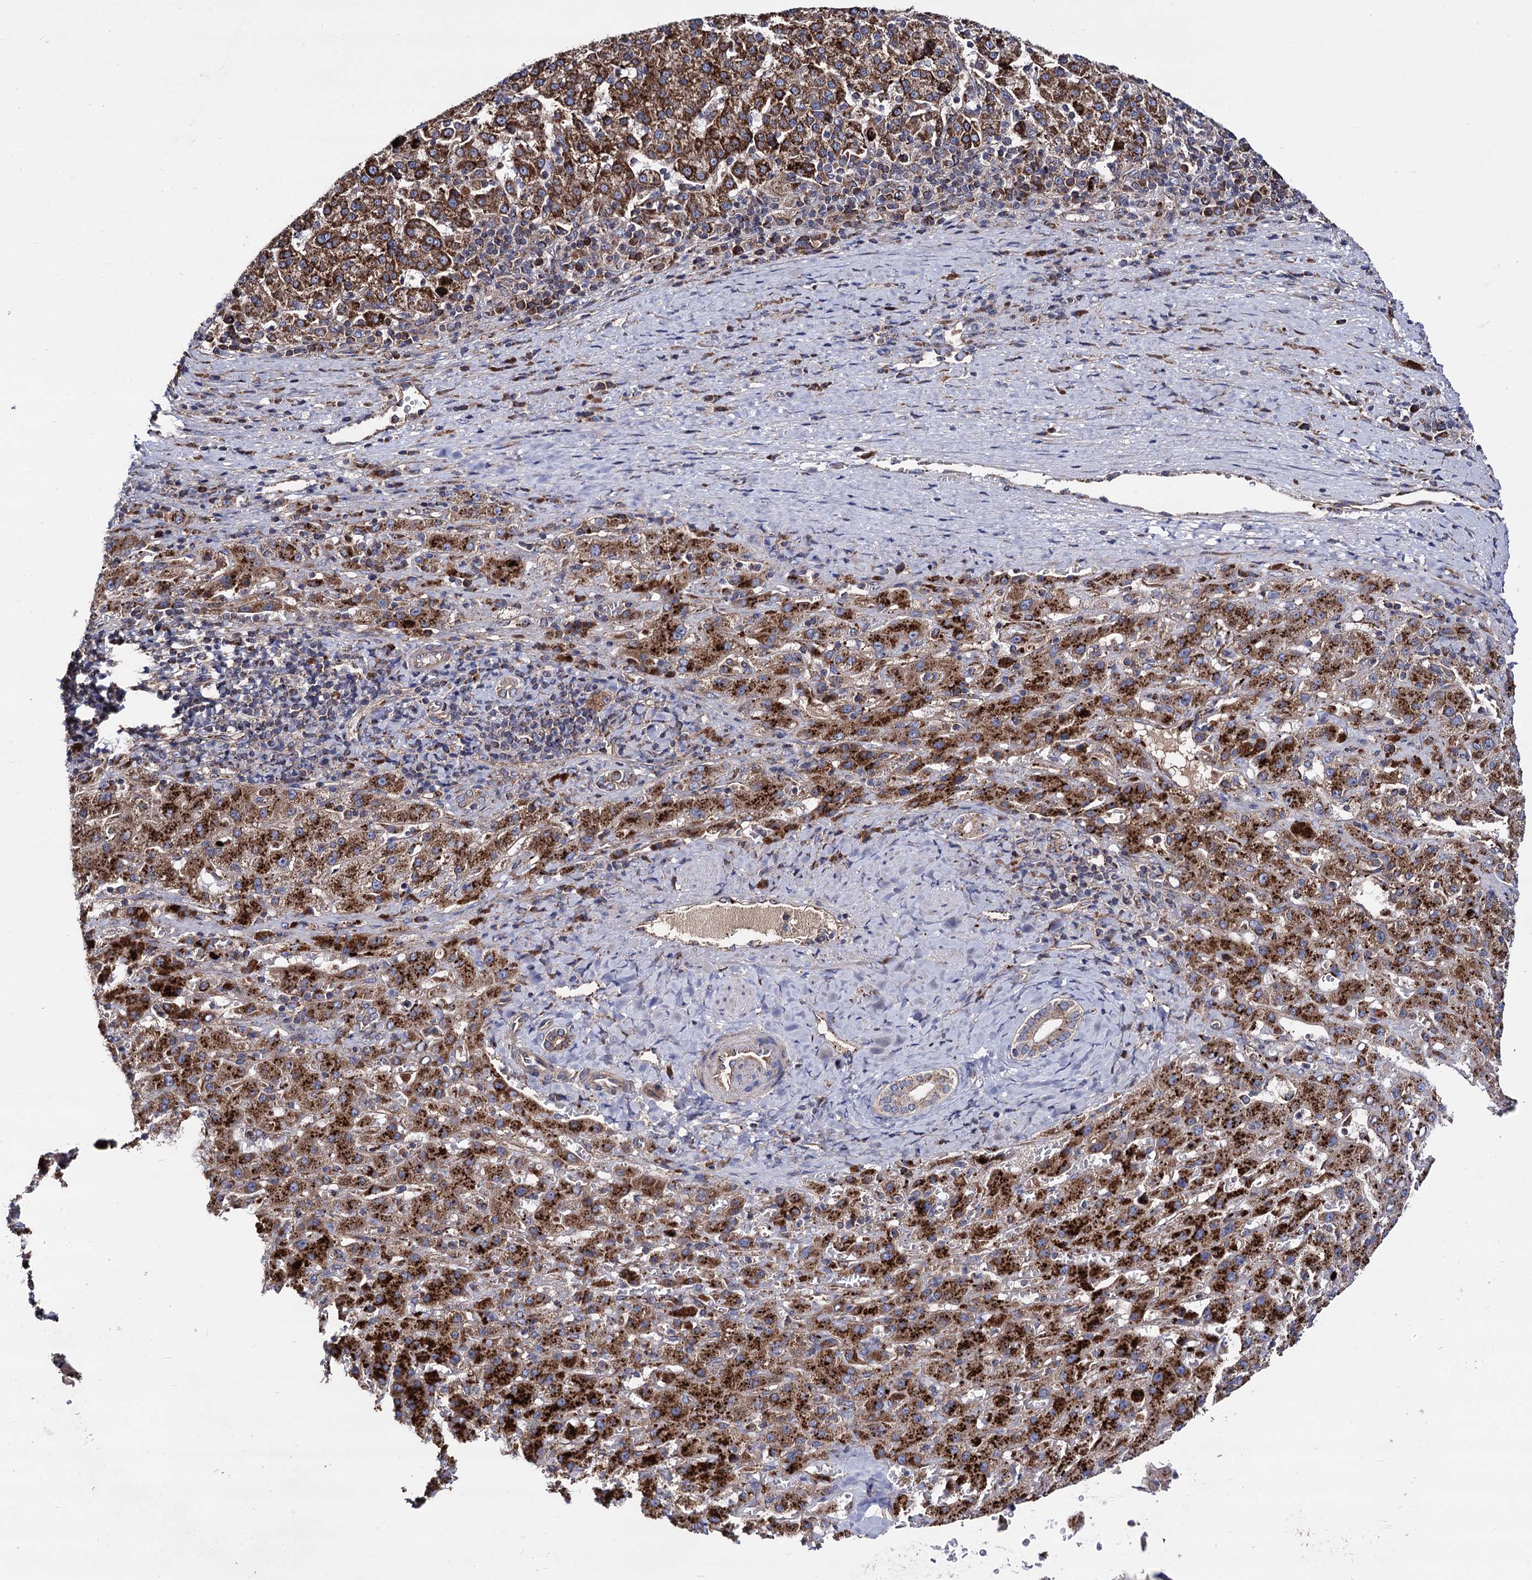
{"staining": {"intensity": "strong", "quantity": ">75%", "location": "cytoplasmic/membranous"}, "tissue": "liver cancer", "cell_type": "Tumor cells", "image_type": "cancer", "snomed": [{"axis": "morphology", "description": "Carcinoma, Hepatocellular, NOS"}, {"axis": "topography", "description": "Liver"}], "caption": "High-power microscopy captured an IHC photomicrograph of liver hepatocellular carcinoma, revealing strong cytoplasmic/membranous expression in approximately >75% of tumor cells.", "gene": "IQCH", "patient": {"sex": "female", "age": 58}}